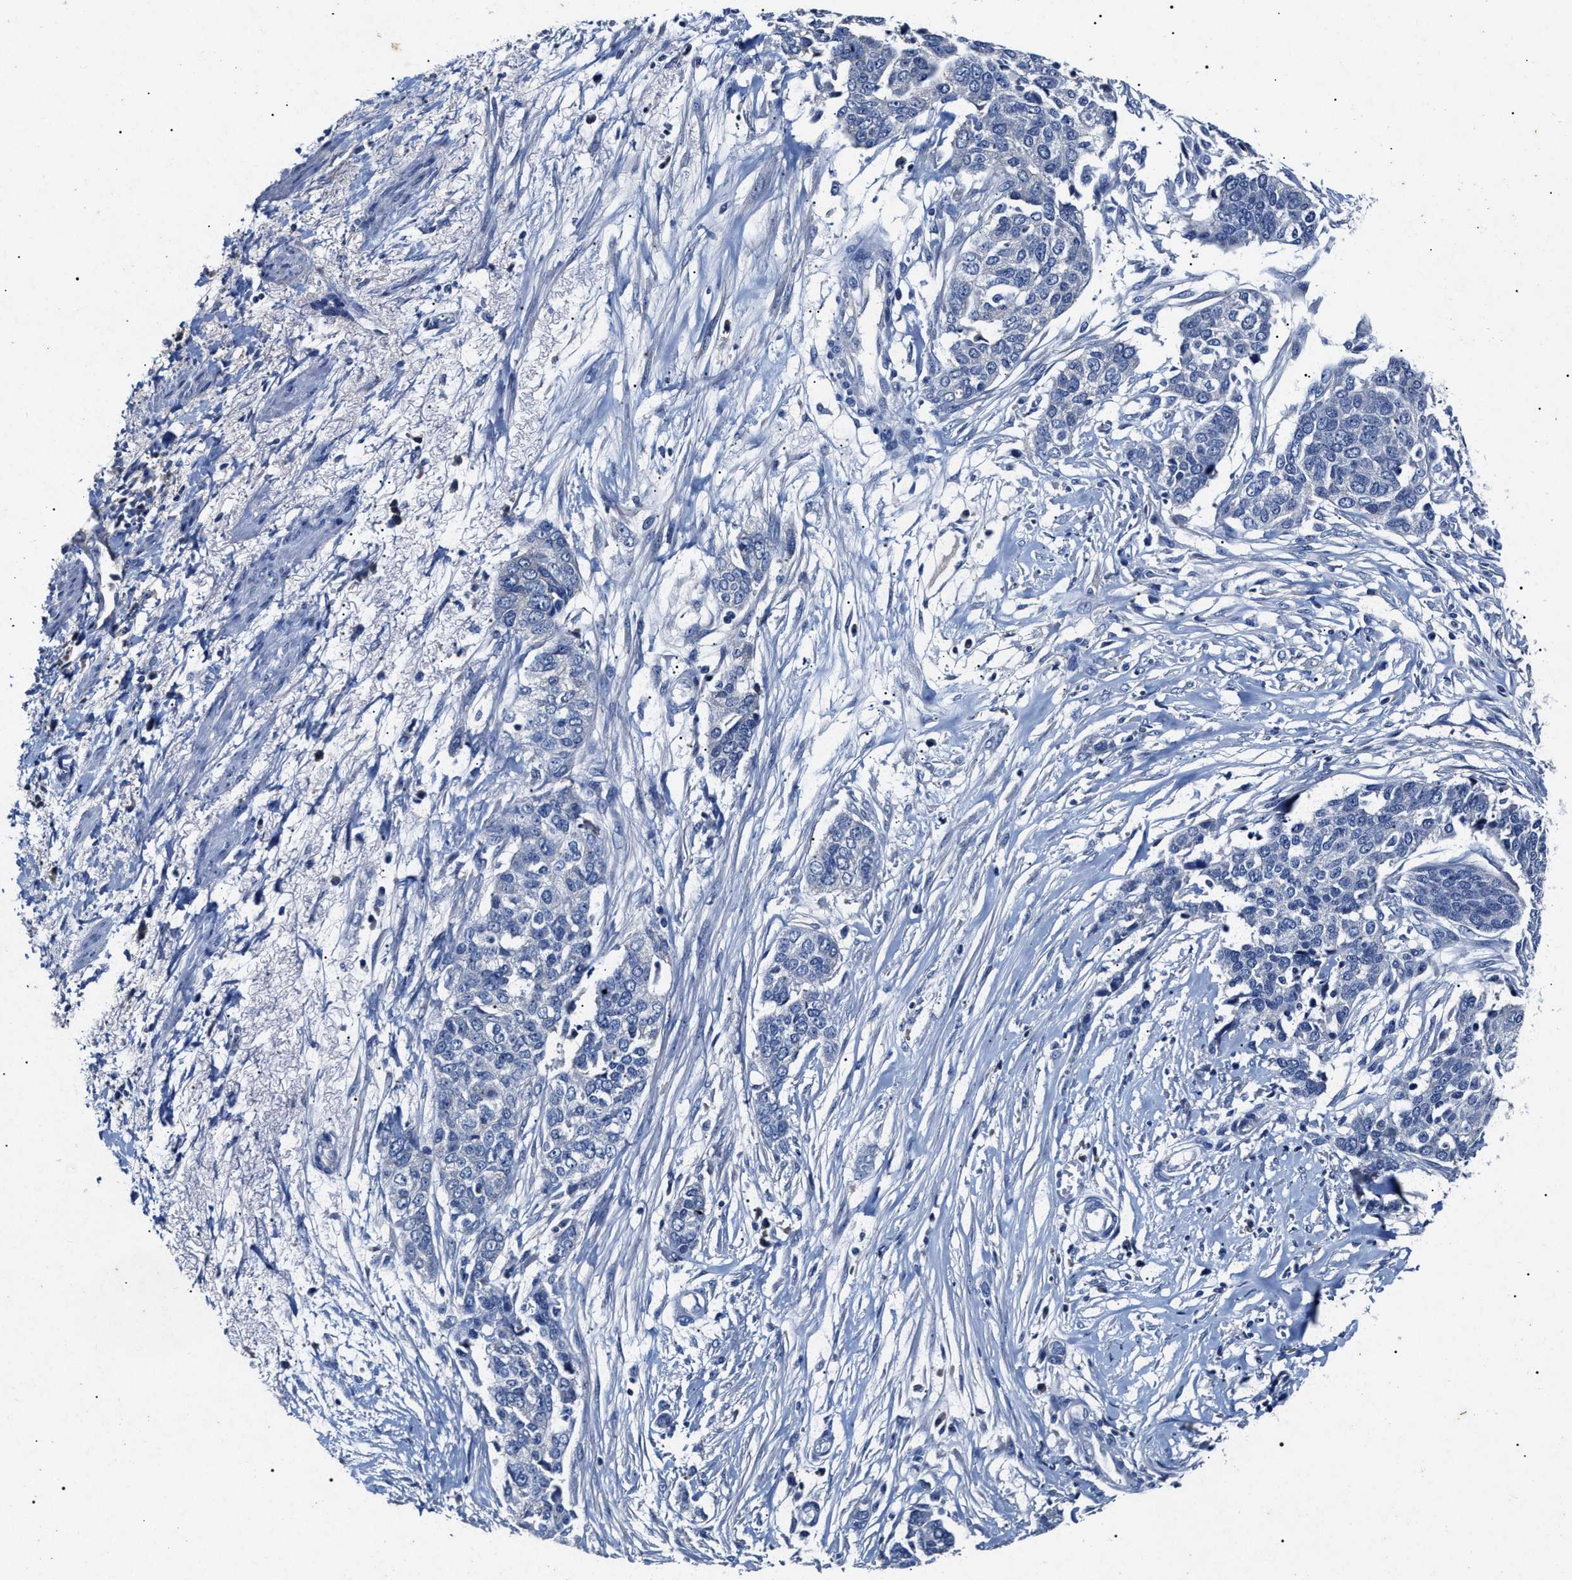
{"staining": {"intensity": "negative", "quantity": "none", "location": "none"}, "tissue": "ovarian cancer", "cell_type": "Tumor cells", "image_type": "cancer", "snomed": [{"axis": "morphology", "description": "Cystadenocarcinoma, serous, NOS"}, {"axis": "topography", "description": "Ovary"}], "caption": "This is an immunohistochemistry histopathology image of human ovarian serous cystadenocarcinoma. There is no positivity in tumor cells.", "gene": "LRRC8E", "patient": {"sex": "female", "age": 44}}